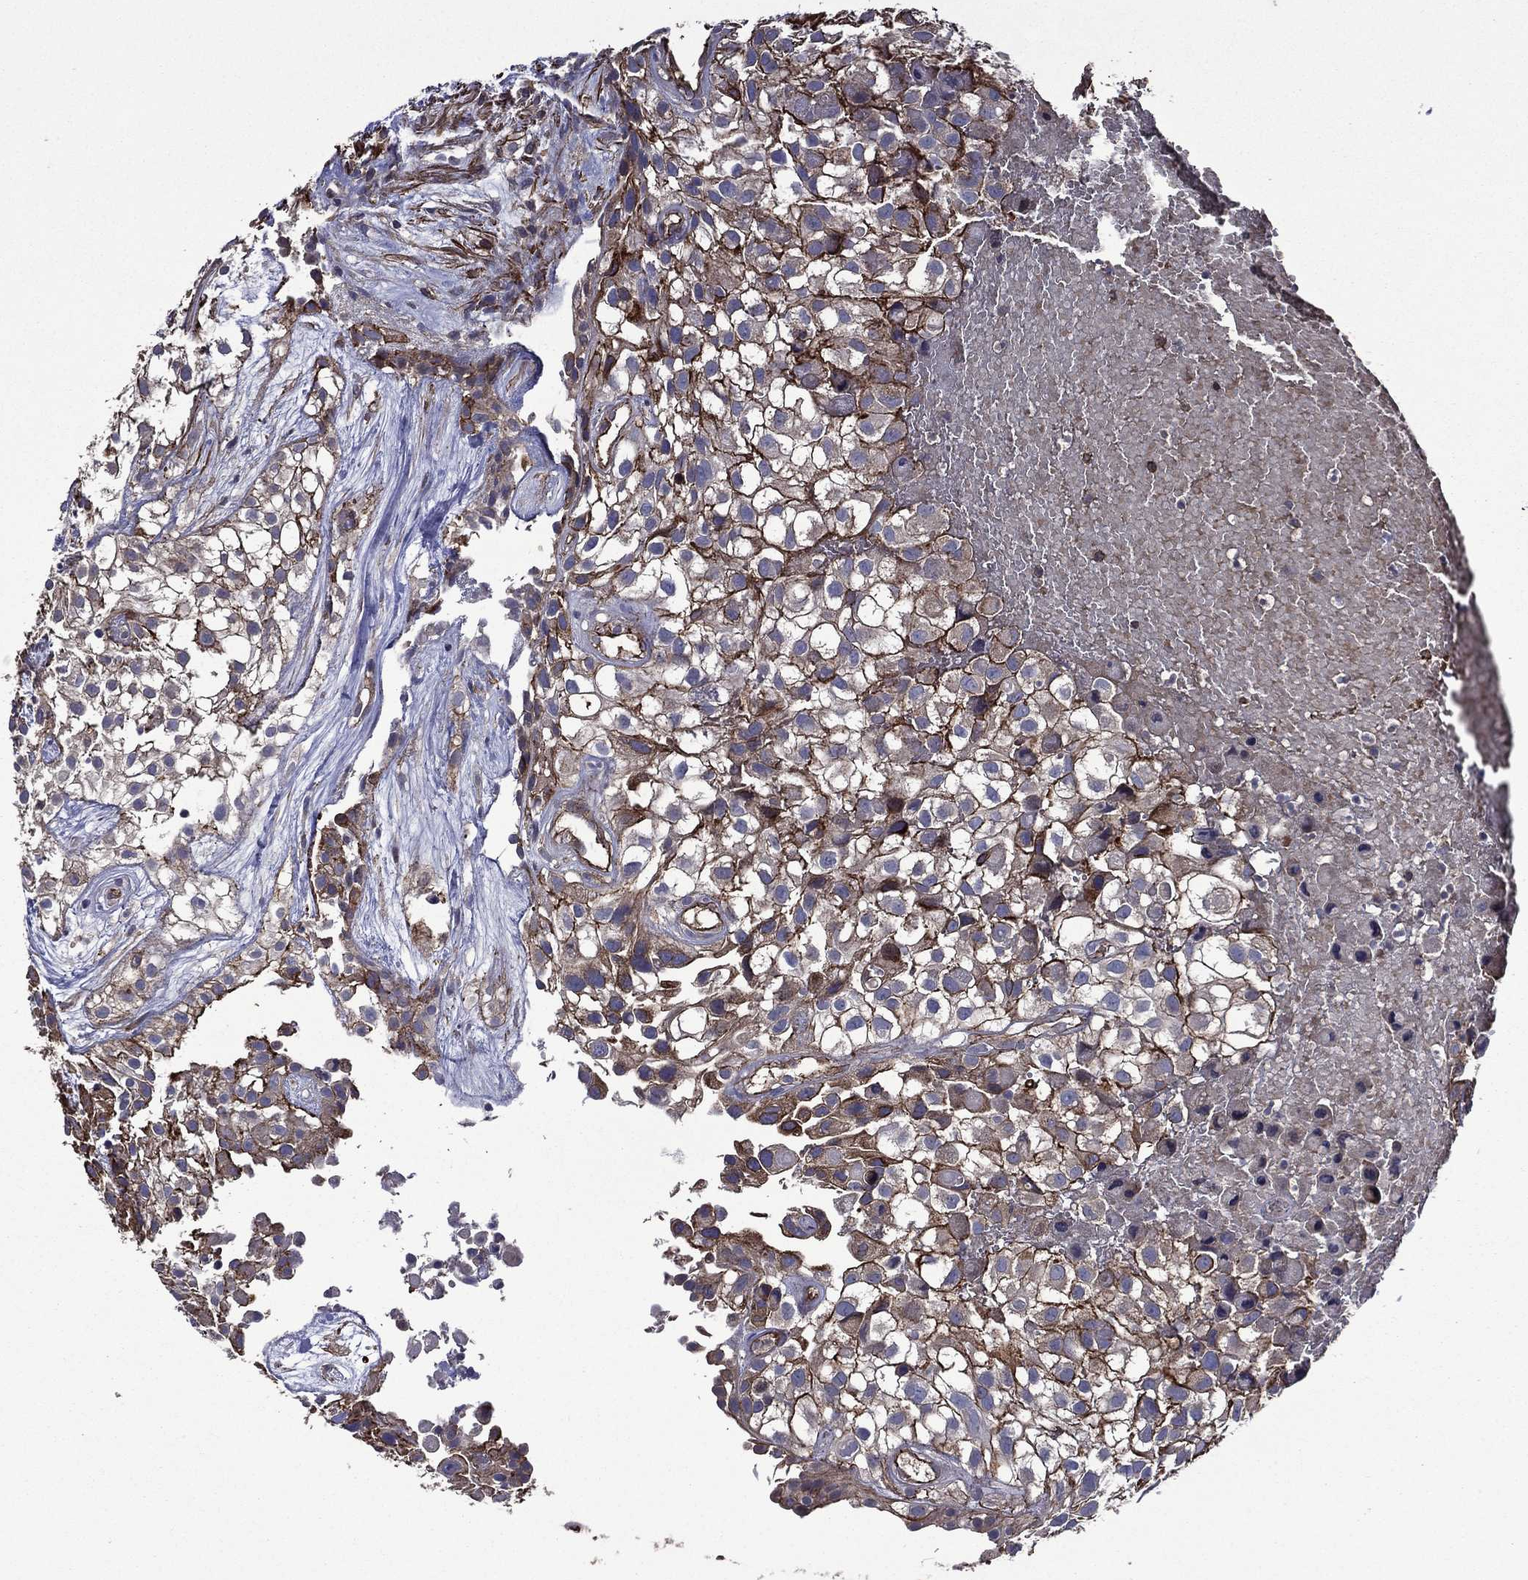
{"staining": {"intensity": "strong", "quantity": "25%-75%", "location": "cytoplasmic/membranous"}, "tissue": "urothelial cancer", "cell_type": "Tumor cells", "image_type": "cancer", "snomed": [{"axis": "morphology", "description": "Urothelial carcinoma, High grade"}, {"axis": "topography", "description": "Urinary bladder"}], "caption": "A high-resolution photomicrograph shows immunohistochemistry staining of urothelial cancer, which shows strong cytoplasmic/membranous staining in about 25%-75% of tumor cells.", "gene": "PLPP3", "patient": {"sex": "male", "age": 56}}